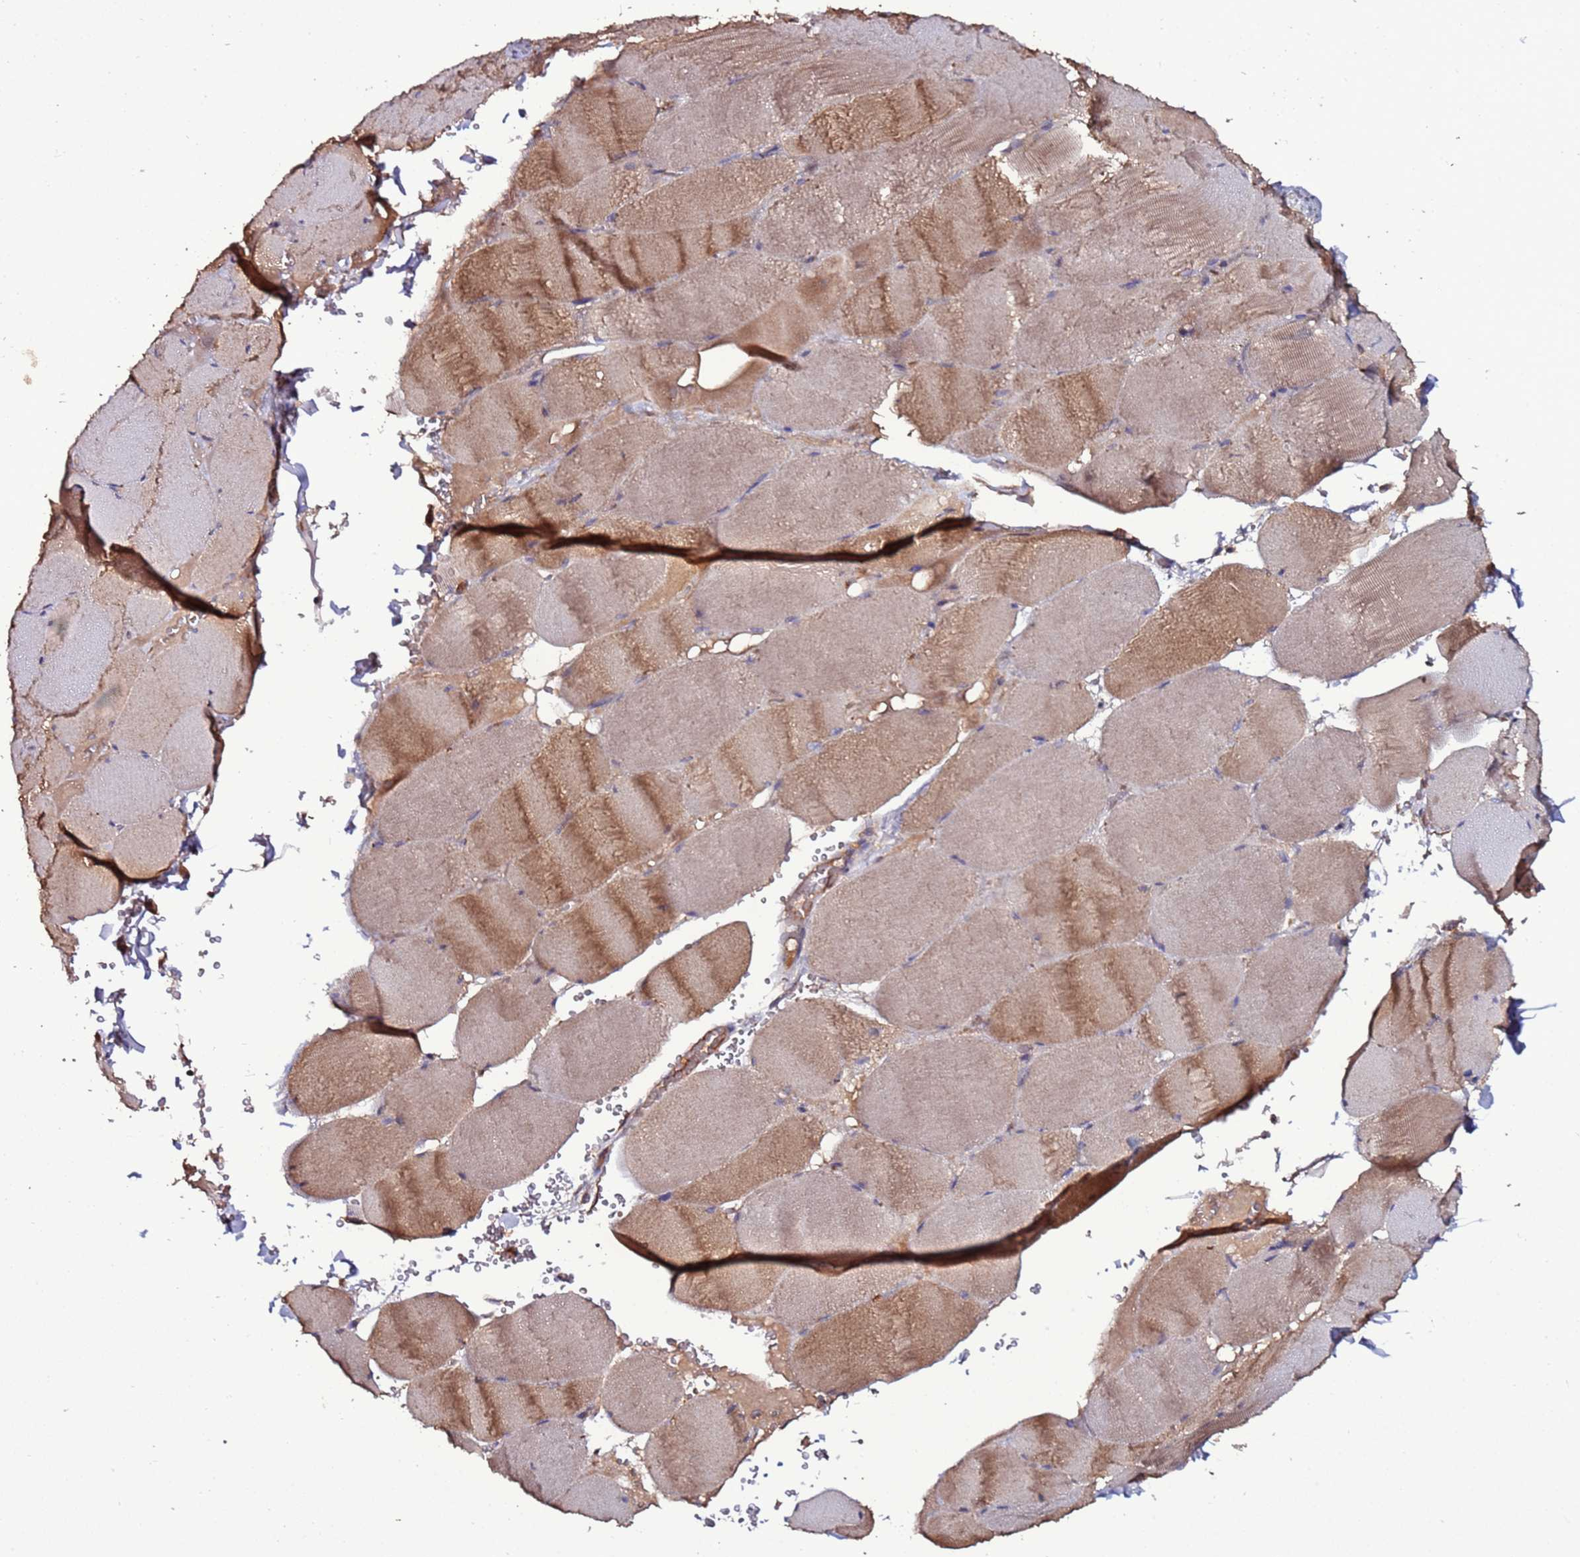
{"staining": {"intensity": "moderate", "quantity": "25%-75%", "location": "cytoplasmic/membranous"}, "tissue": "skeletal muscle", "cell_type": "Myocytes", "image_type": "normal", "snomed": [{"axis": "morphology", "description": "Normal tissue, NOS"}, {"axis": "topography", "description": "Skeletal muscle"}, {"axis": "topography", "description": "Head-Neck"}], "caption": "Unremarkable skeletal muscle was stained to show a protein in brown. There is medium levels of moderate cytoplasmic/membranous positivity in about 25%-75% of myocytes. (DAB = brown stain, brightfield microscopy at high magnification).", "gene": "RPS15A", "patient": {"sex": "male", "age": 66}}